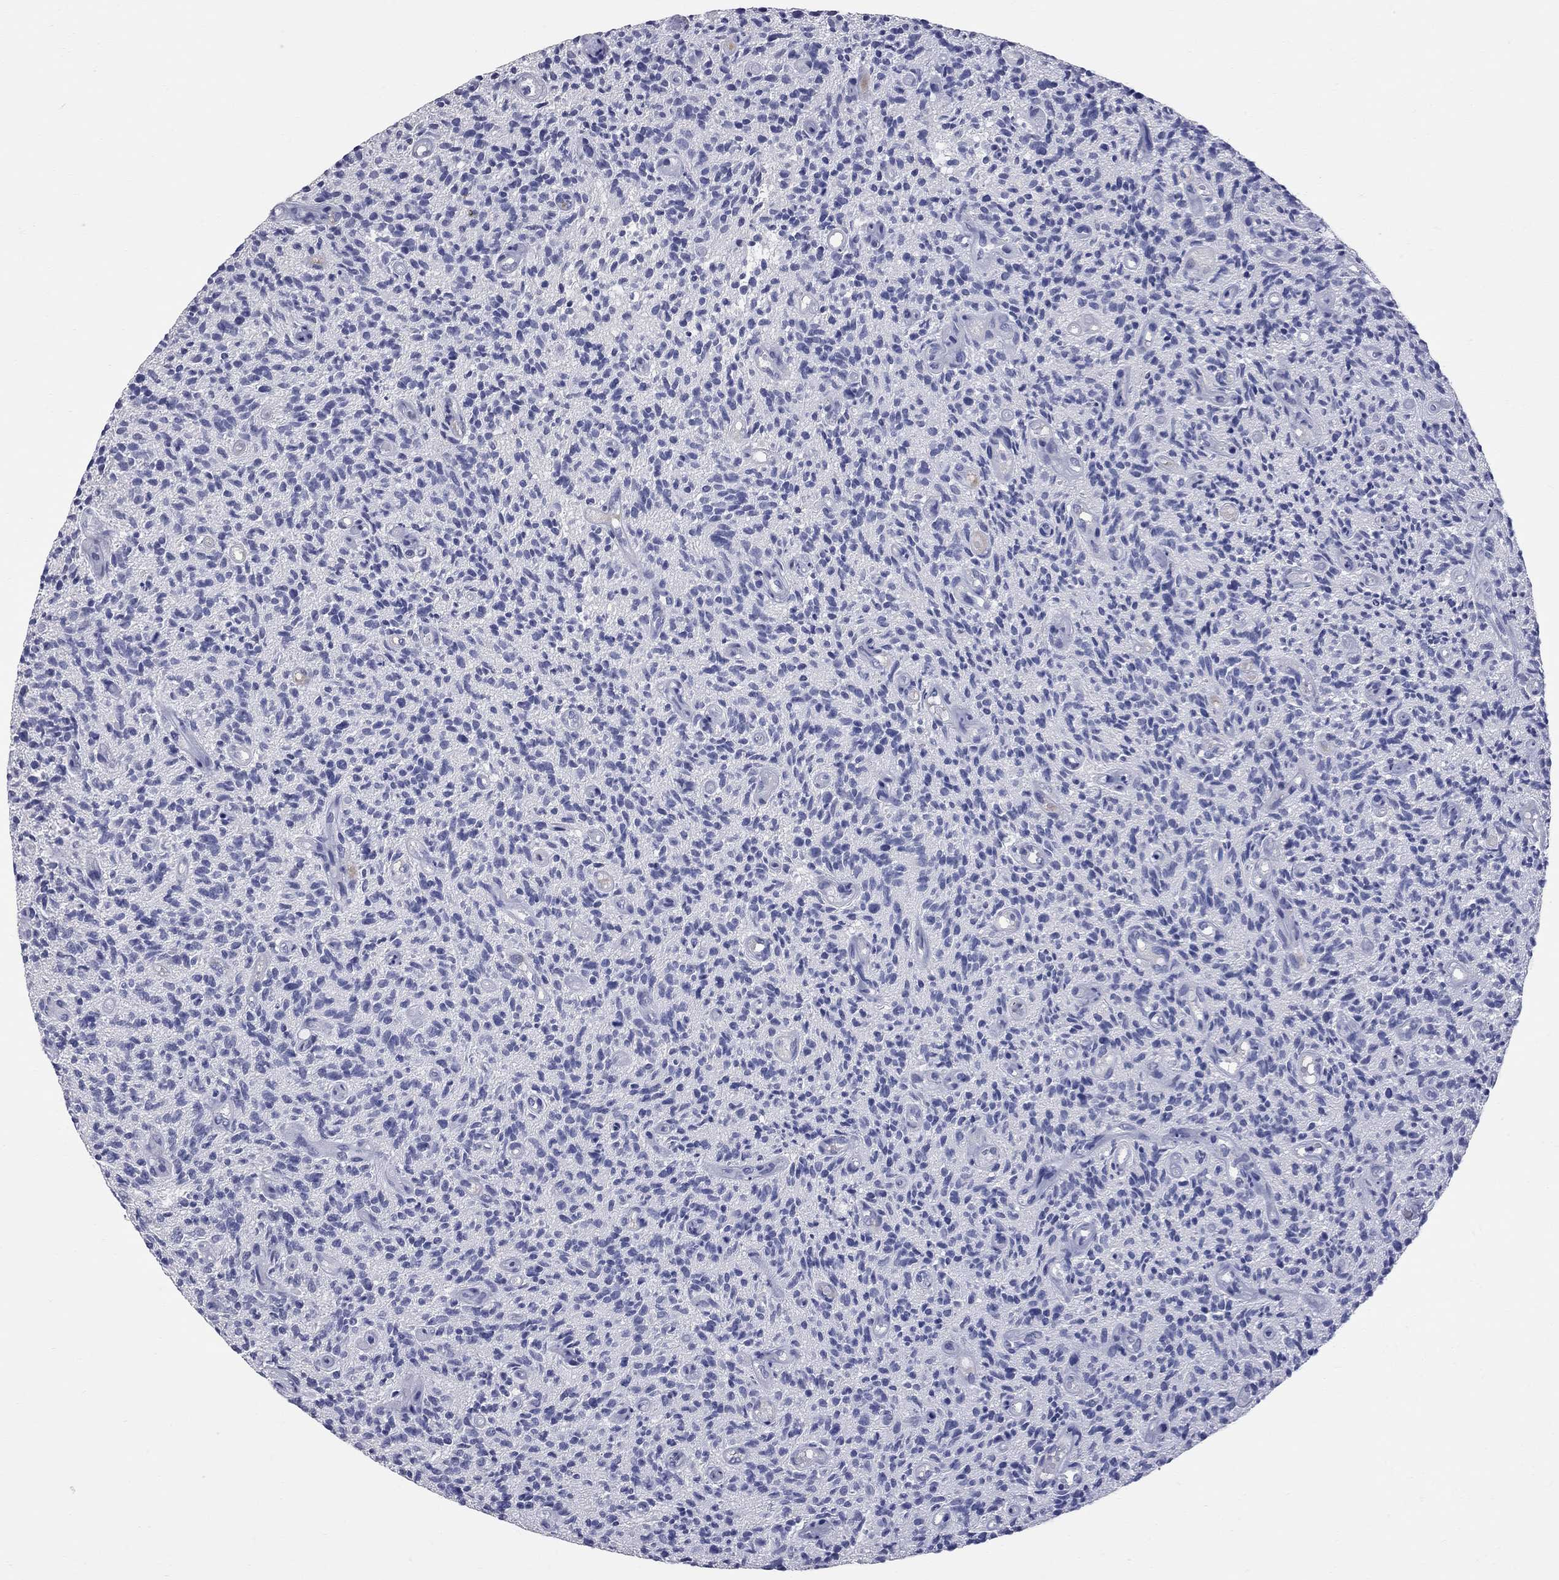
{"staining": {"intensity": "negative", "quantity": "none", "location": "none"}, "tissue": "glioma", "cell_type": "Tumor cells", "image_type": "cancer", "snomed": [{"axis": "morphology", "description": "Glioma, malignant, High grade"}, {"axis": "topography", "description": "Brain"}], "caption": "A high-resolution image shows immunohistochemistry staining of malignant glioma (high-grade), which exhibits no significant expression in tumor cells. (Stains: DAB (3,3'-diaminobenzidine) IHC with hematoxylin counter stain, Microscopy: brightfield microscopy at high magnification).", "gene": "FAM221B", "patient": {"sex": "male", "age": 64}}